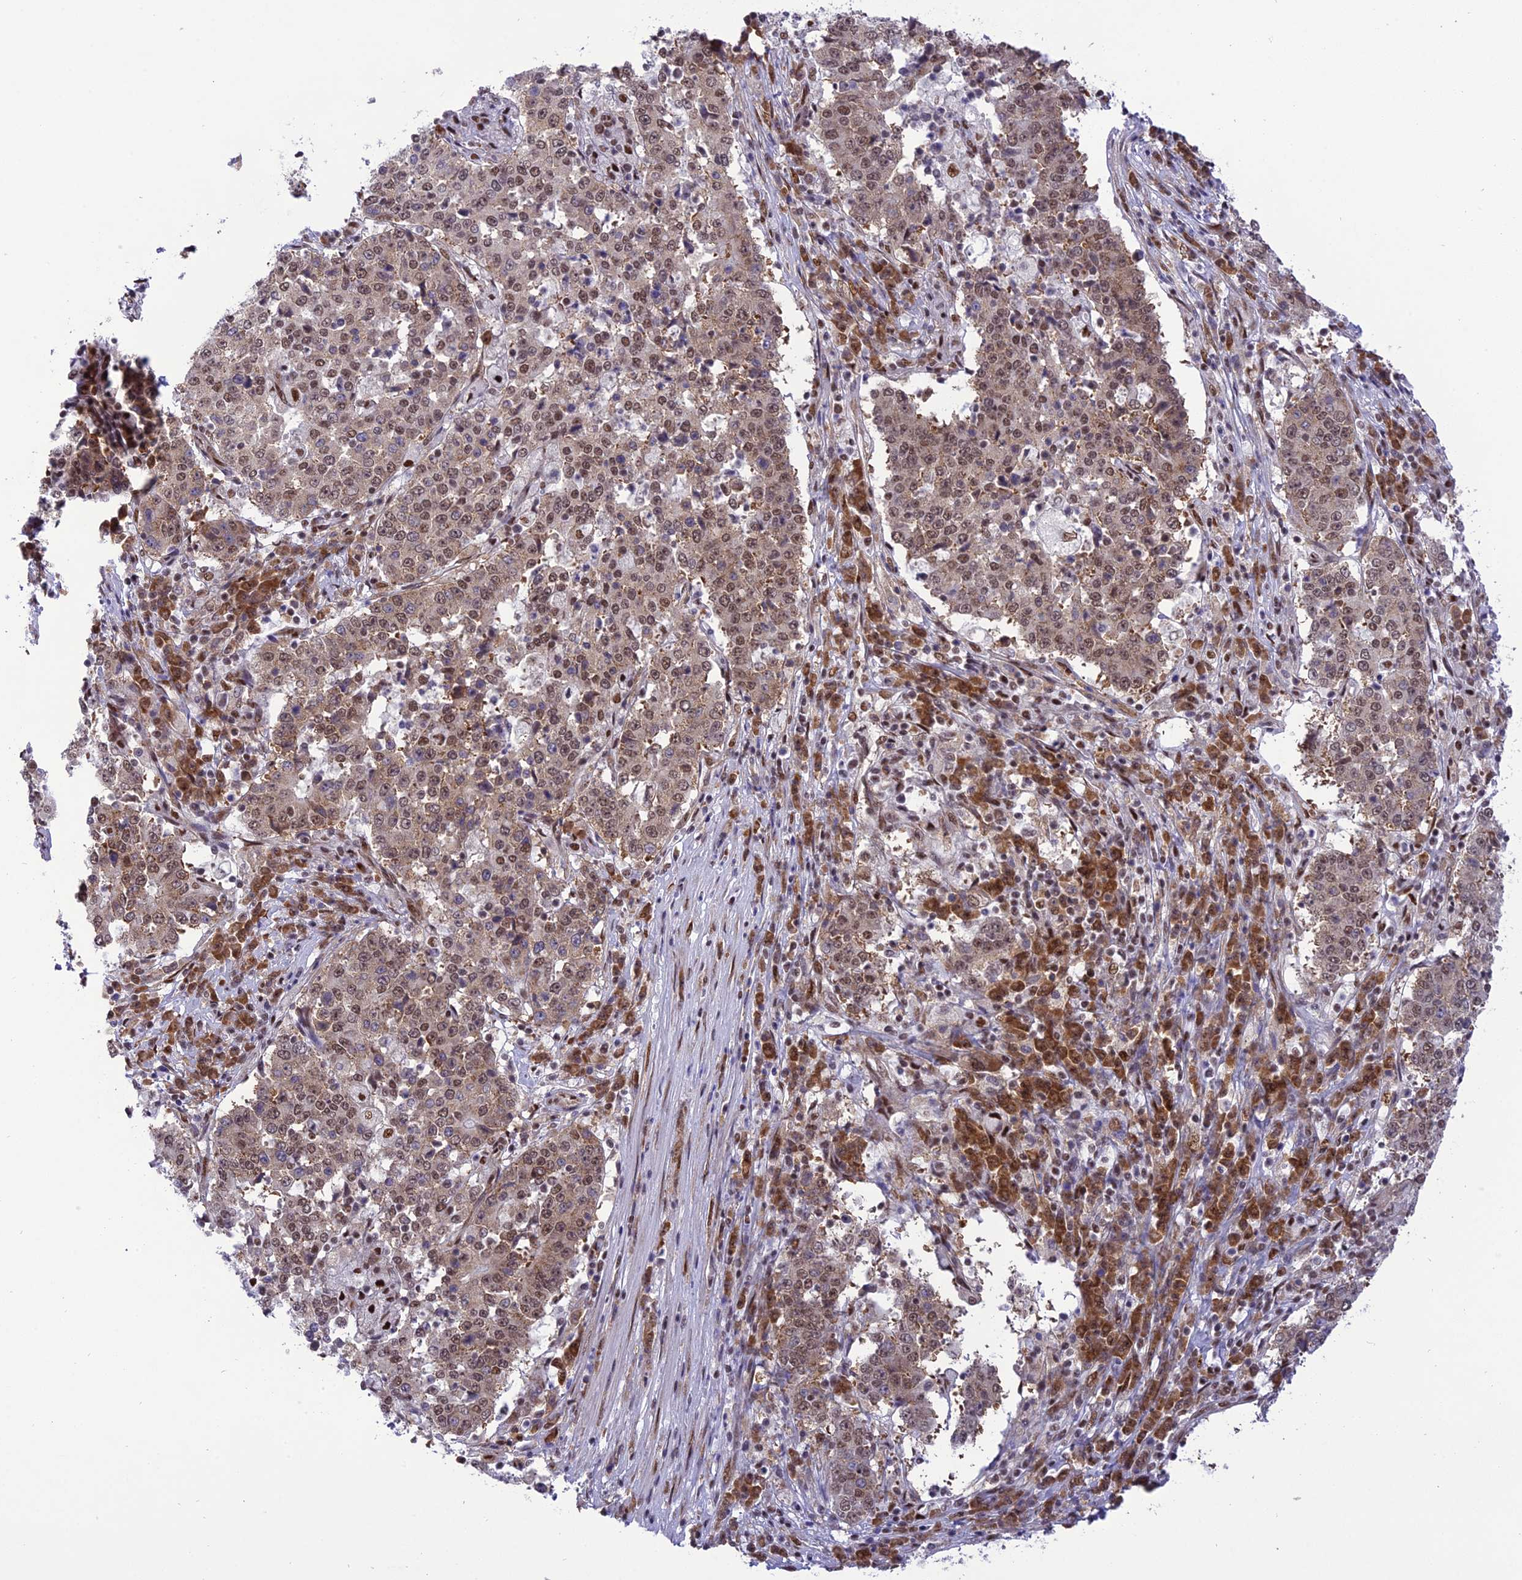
{"staining": {"intensity": "moderate", "quantity": ">75%", "location": "nuclear"}, "tissue": "stomach cancer", "cell_type": "Tumor cells", "image_type": "cancer", "snomed": [{"axis": "morphology", "description": "Adenocarcinoma, NOS"}, {"axis": "topography", "description": "Stomach"}], "caption": "Immunohistochemistry photomicrograph of stomach adenocarcinoma stained for a protein (brown), which exhibits medium levels of moderate nuclear staining in approximately >75% of tumor cells.", "gene": "DDX1", "patient": {"sex": "male", "age": 59}}